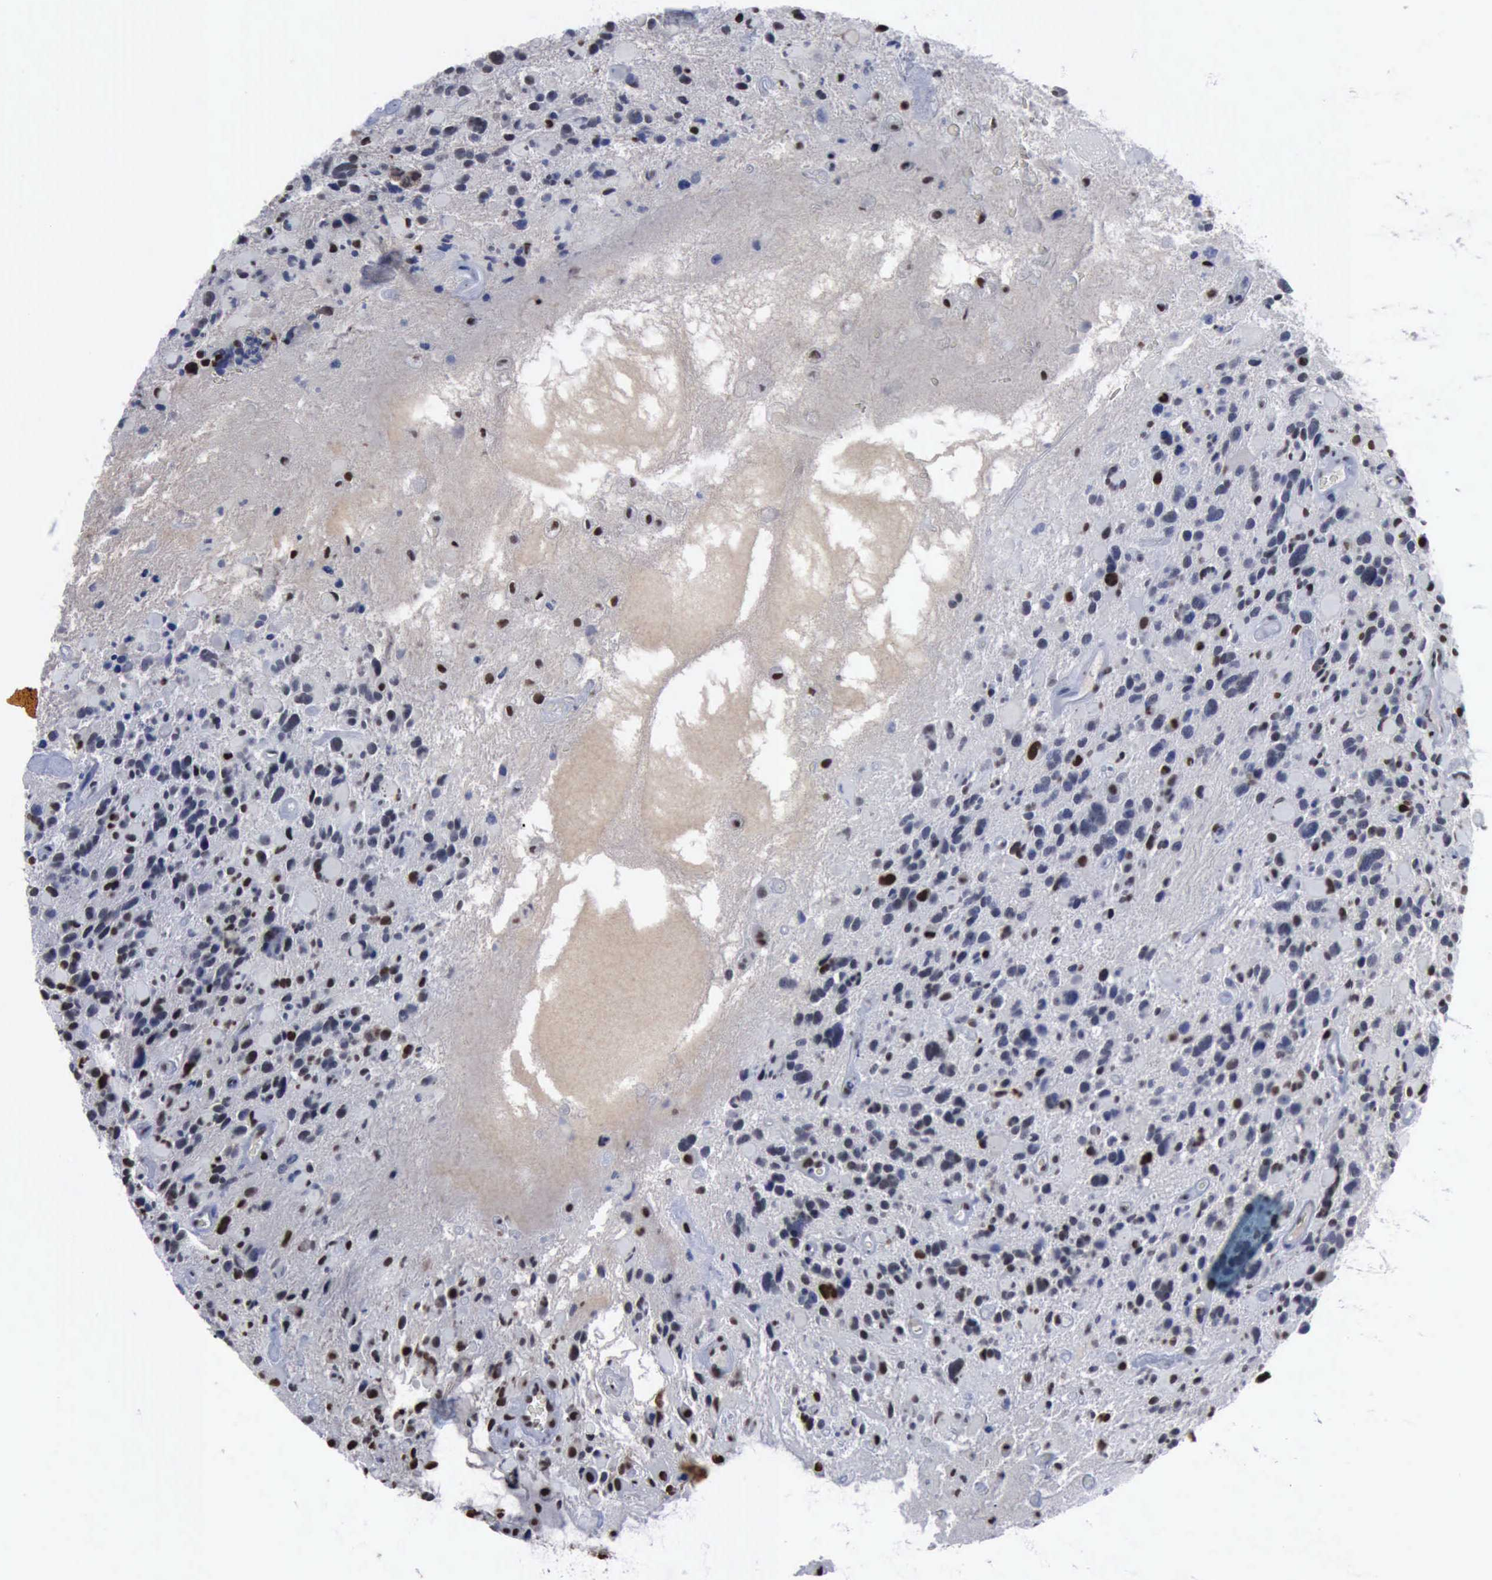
{"staining": {"intensity": "weak", "quantity": "<25%", "location": "nuclear"}, "tissue": "glioma", "cell_type": "Tumor cells", "image_type": "cancer", "snomed": [{"axis": "morphology", "description": "Glioma, malignant, High grade"}, {"axis": "topography", "description": "Brain"}], "caption": "Glioma was stained to show a protein in brown. There is no significant positivity in tumor cells.", "gene": "PCNA", "patient": {"sex": "female", "age": 37}}